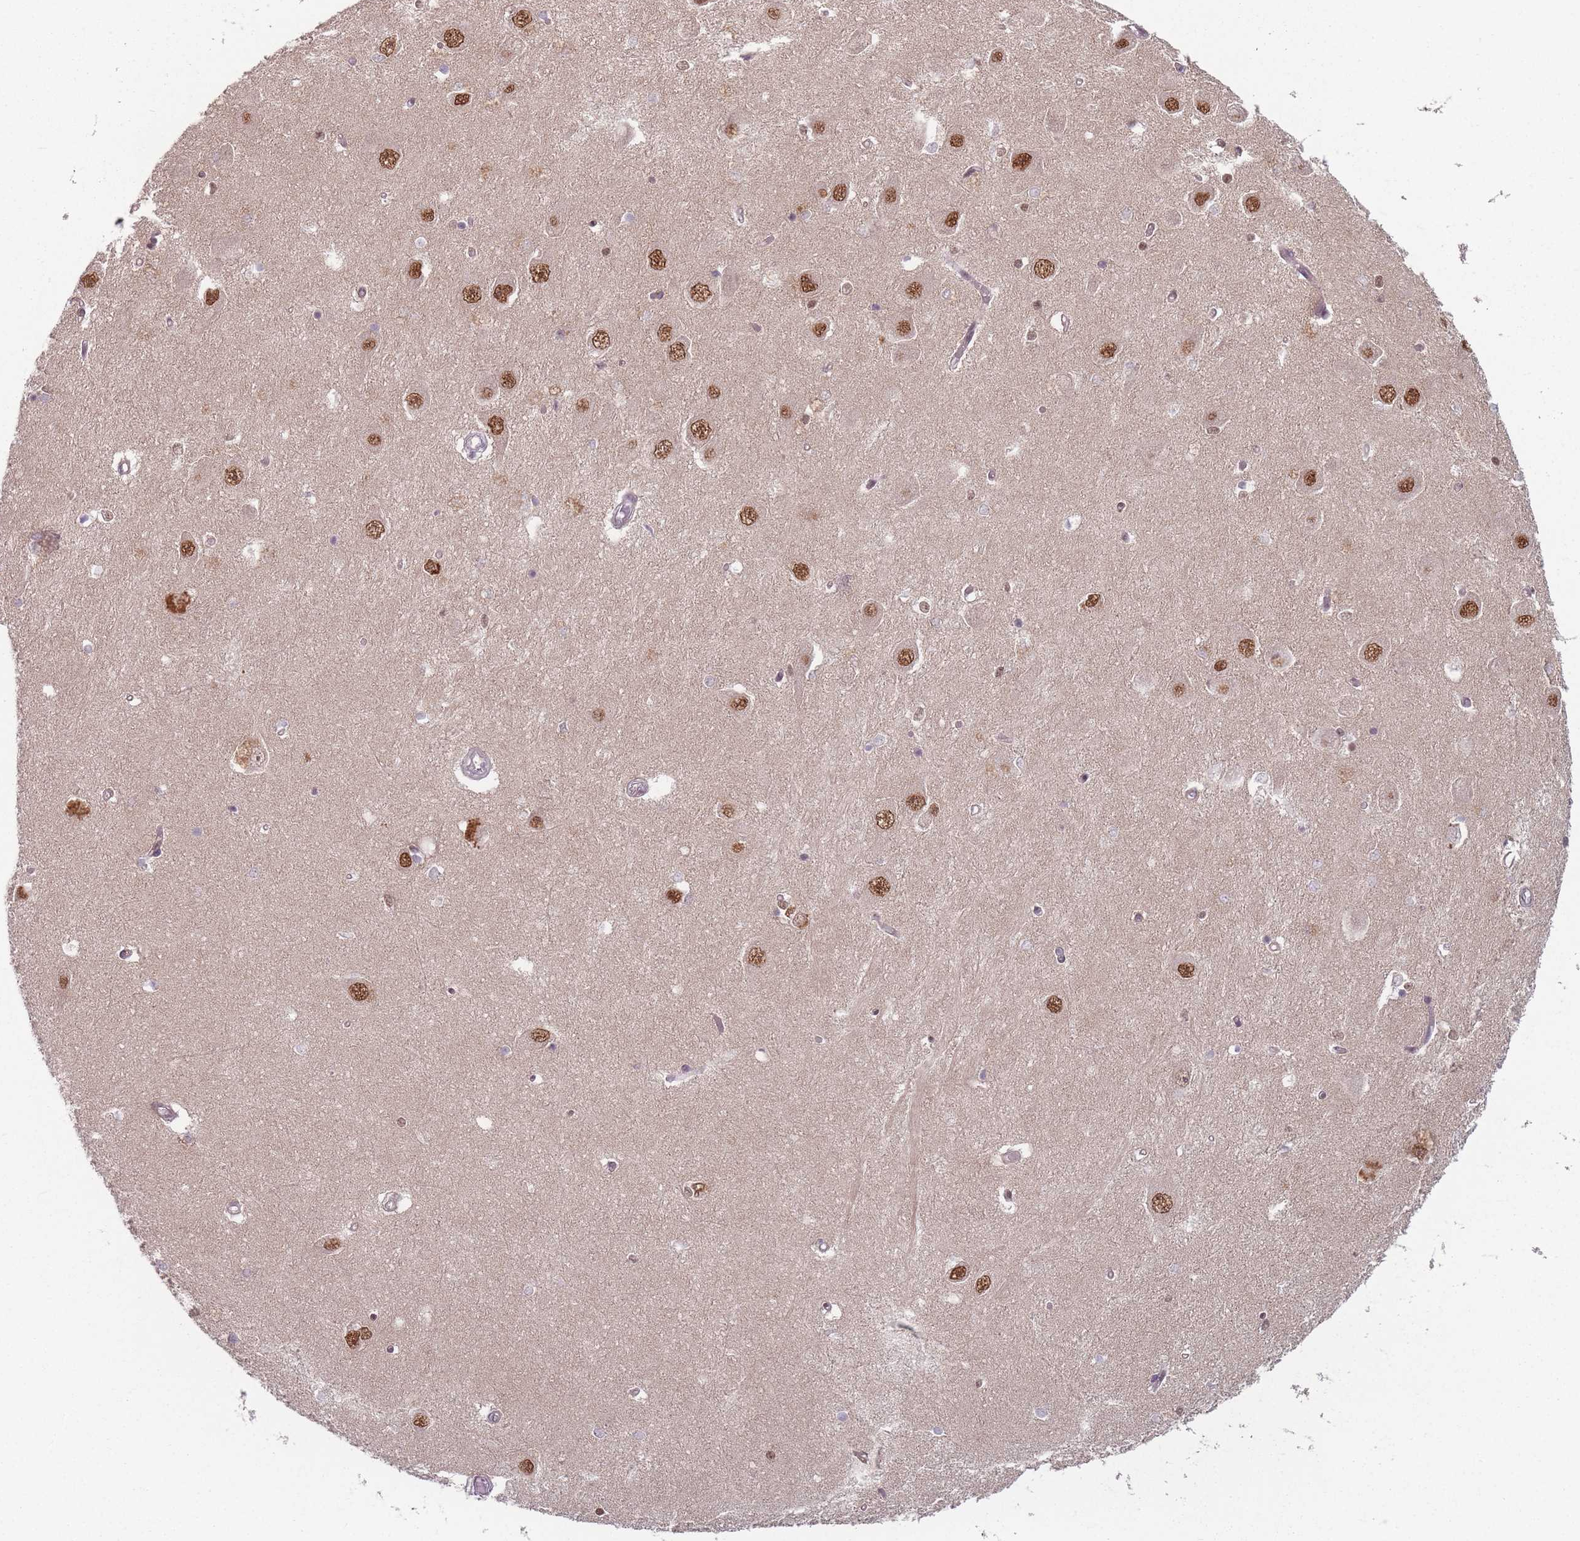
{"staining": {"intensity": "weak", "quantity": "<25%", "location": "nuclear"}, "tissue": "hippocampus", "cell_type": "Glial cells", "image_type": "normal", "snomed": [{"axis": "morphology", "description": "Normal tissue, NOS"}, {"axis": "topography", "description": "Hippocampus"}], "caption": "Immunohistochemistry (IHC) image of benign hippocampus stained for a protein (brown), which shows no expression in glial cells.", "gene": "SH3BGRL2", "patient": {"sex": "male", "age": 45}}